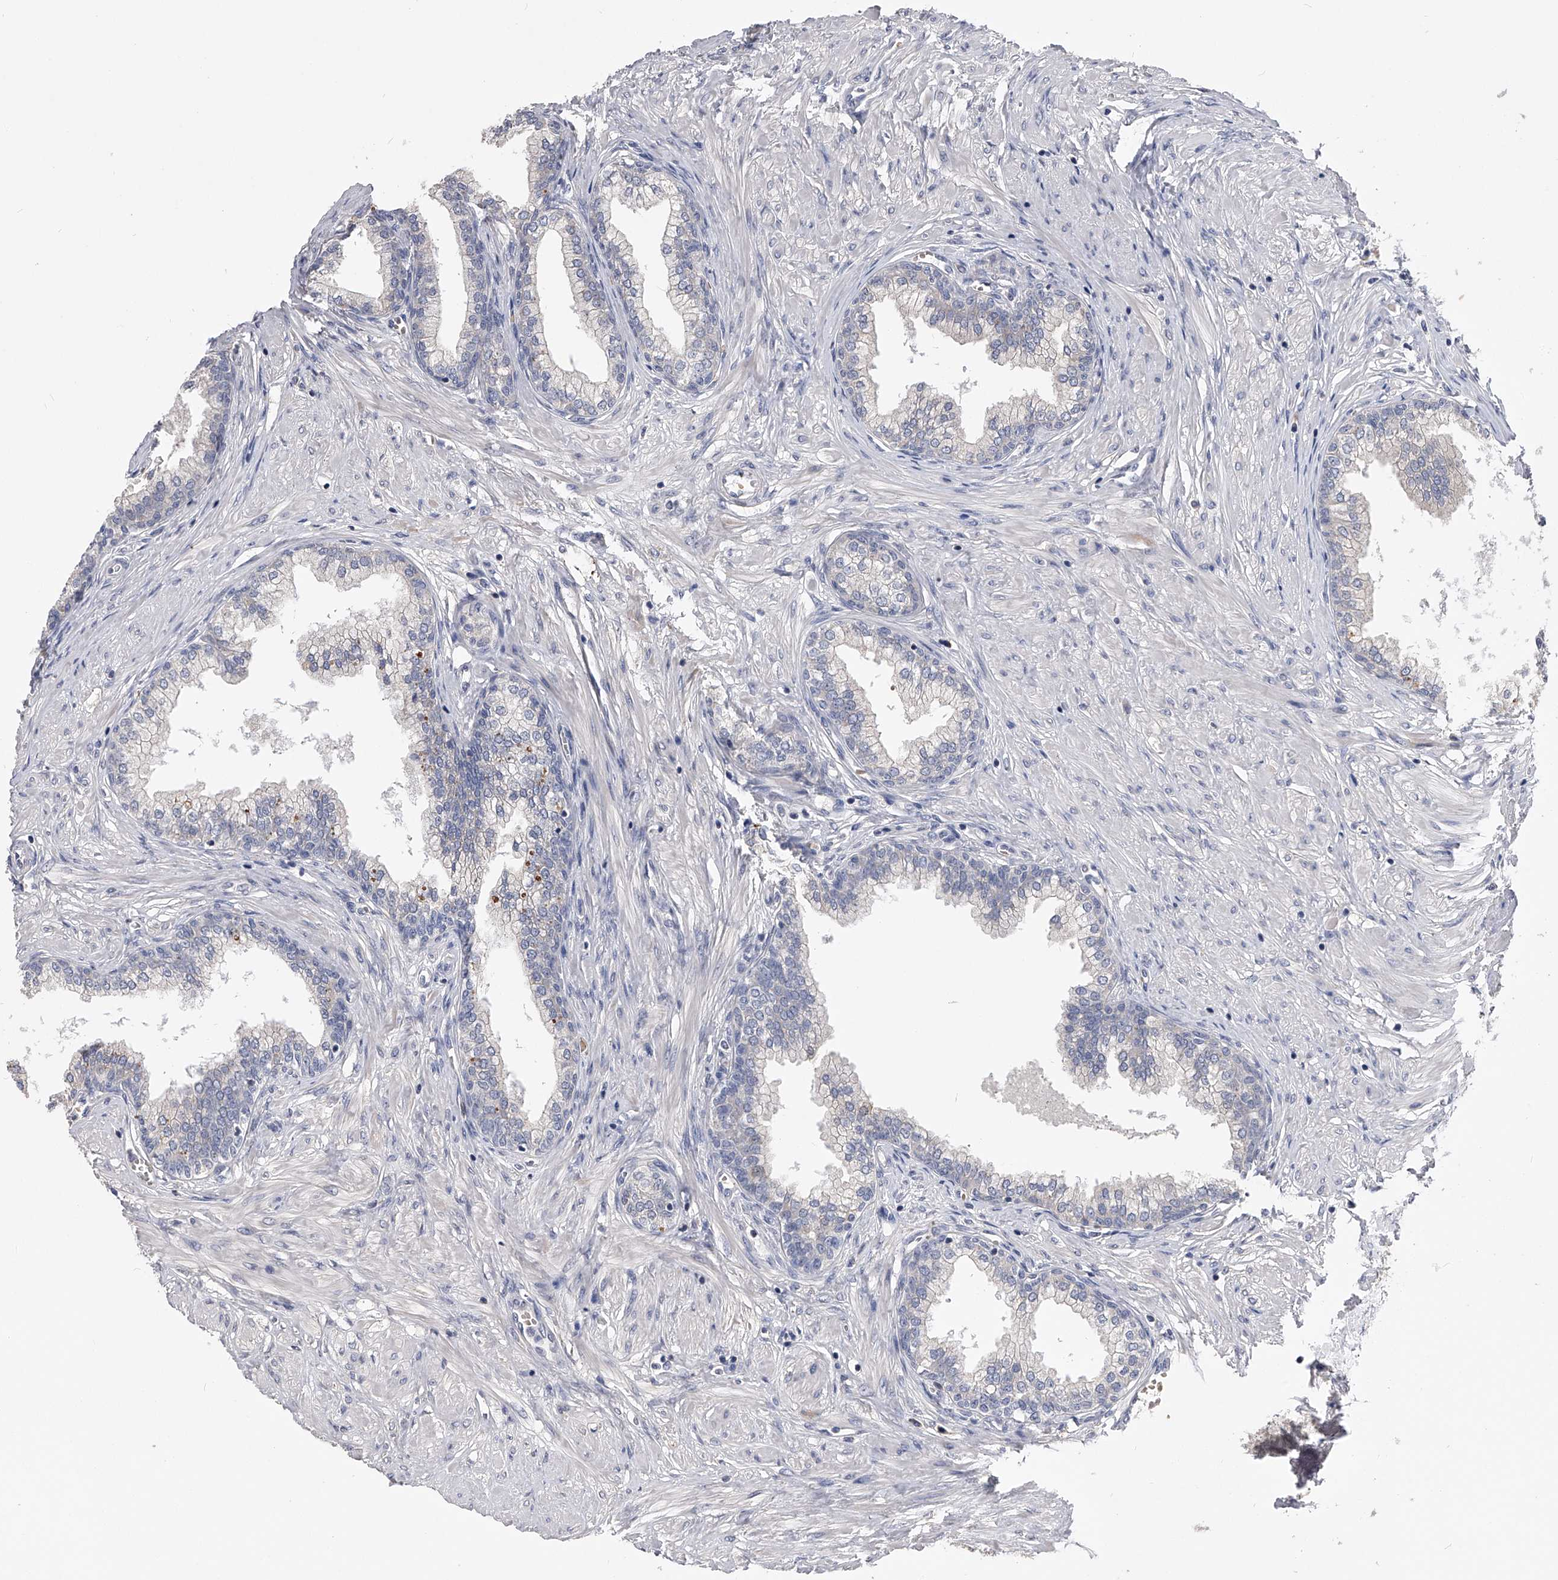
{"staining": {"intensity": "negative", "quantity": "none", "location": "none"}, "tissue": "prostate", "cell_type": "Glandular cells", "image_type": "normal", "snomed": [{"axis": "morphology", "description": "Normal tissue, NOS"}, {"axis": "morphology", "description": "Urothelial carcinoma, Low grade"}, {"axis": "topography", "description": "Urinary bladder"}, {"axis": "topography", "description": "Prostate"}], "caption": "Unremarkable prostate was stained to show a protein in brown. There is no significant positivity in glandular cells. Brightfield microscopy of IHC stained with DAB (3,3'-diaminobenzidine) (brown) and hematoxylin (blue), captured at high magnification.", "gene": "MDN1", "patient": {"sex": "male", "age": 60}}